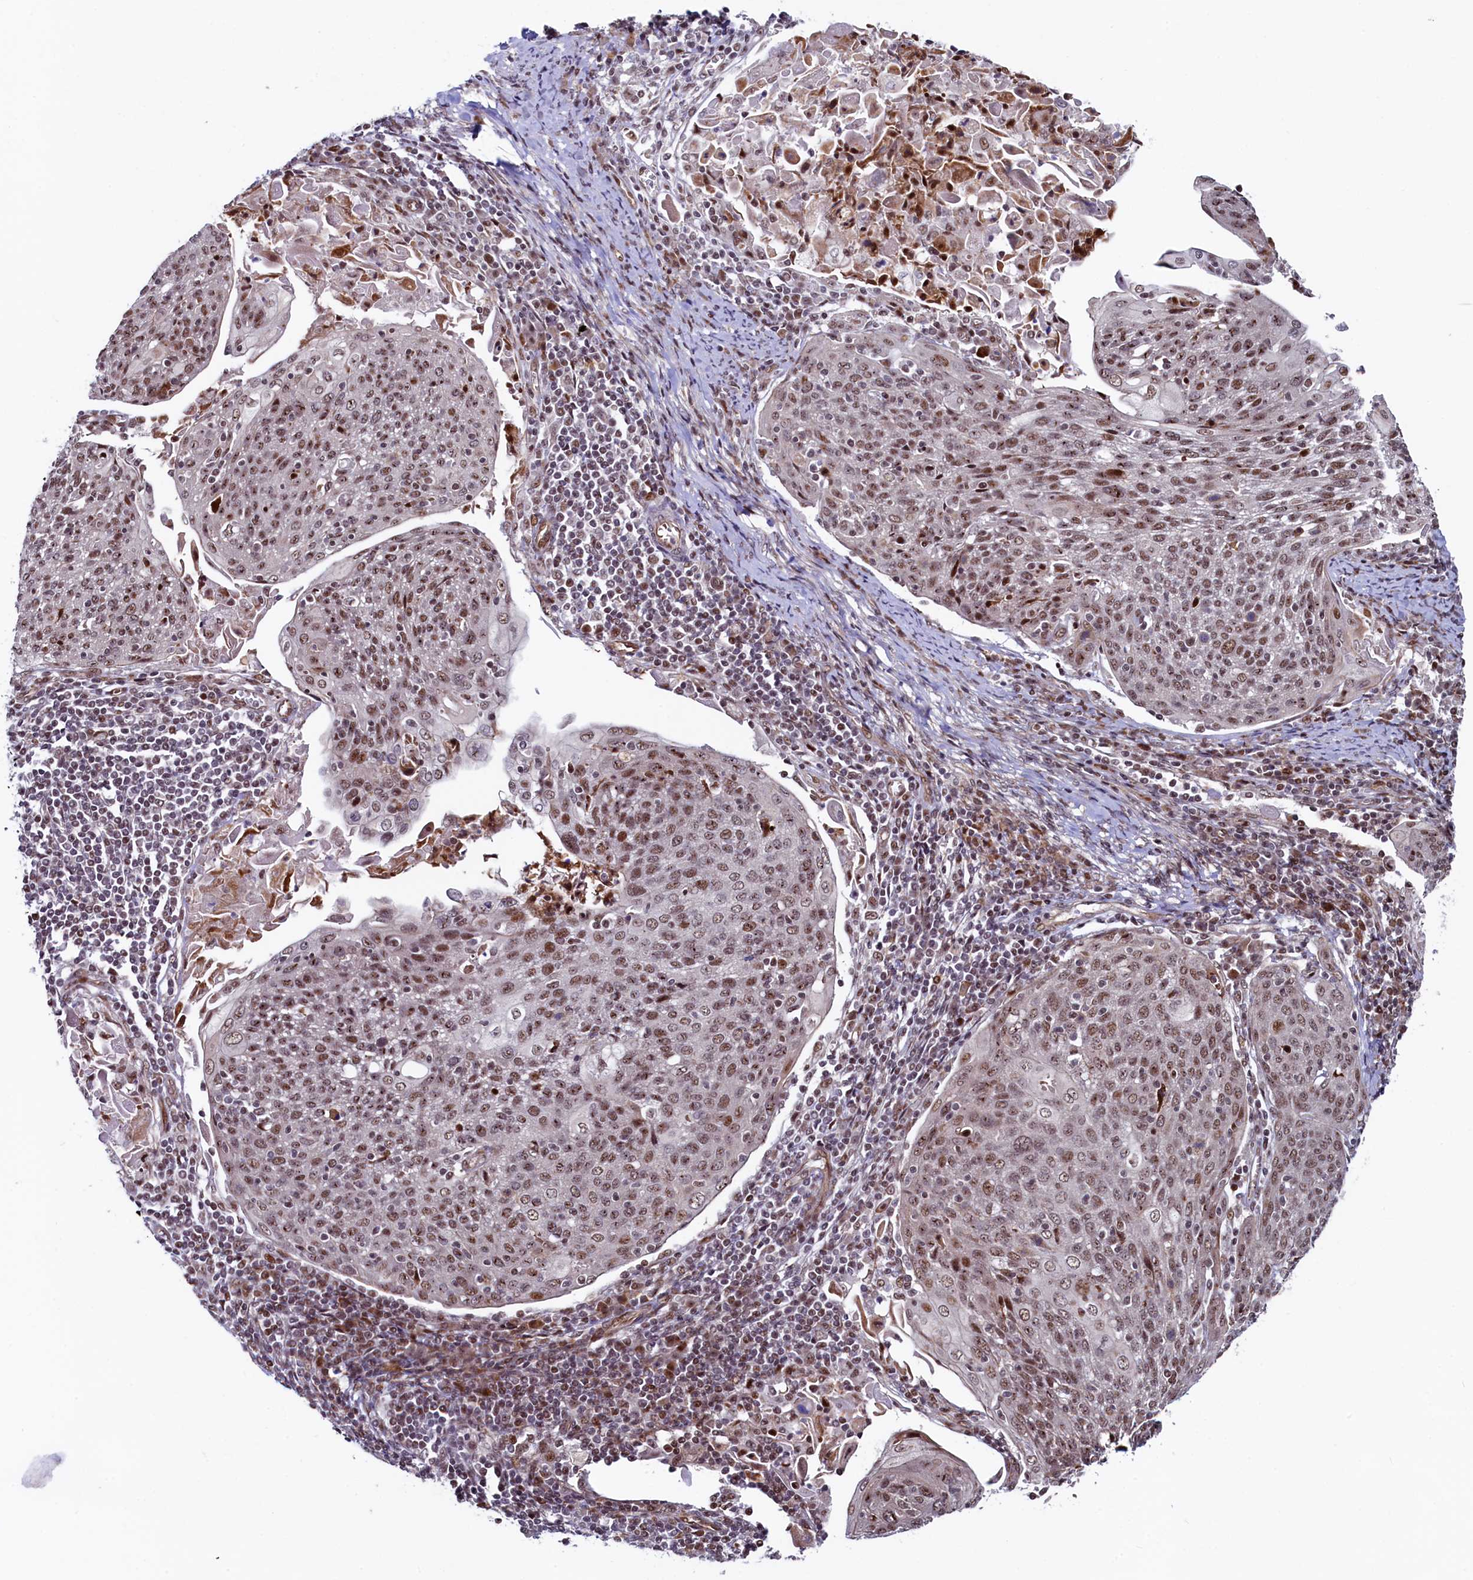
{"staining": {"intensity": "moderate", "quantity": ">75%", "location": "nuclear"}, "tissue": "cervical cancer", "cell_type": "Tumor cells", "image_type": "cancer", "snomed": [{"axis": "morphology", "description": "Squamous cell carcinoma, NOS"}, {"axis": "topography", "description": "Cervix"}], "caption": "Moderate nuclear expression is appreciated in approximately >75% of tumor cells in cervical squamous cell carcinoma.", "gene": "LEO1", "patient": {"sex": "female", "age": 67}}